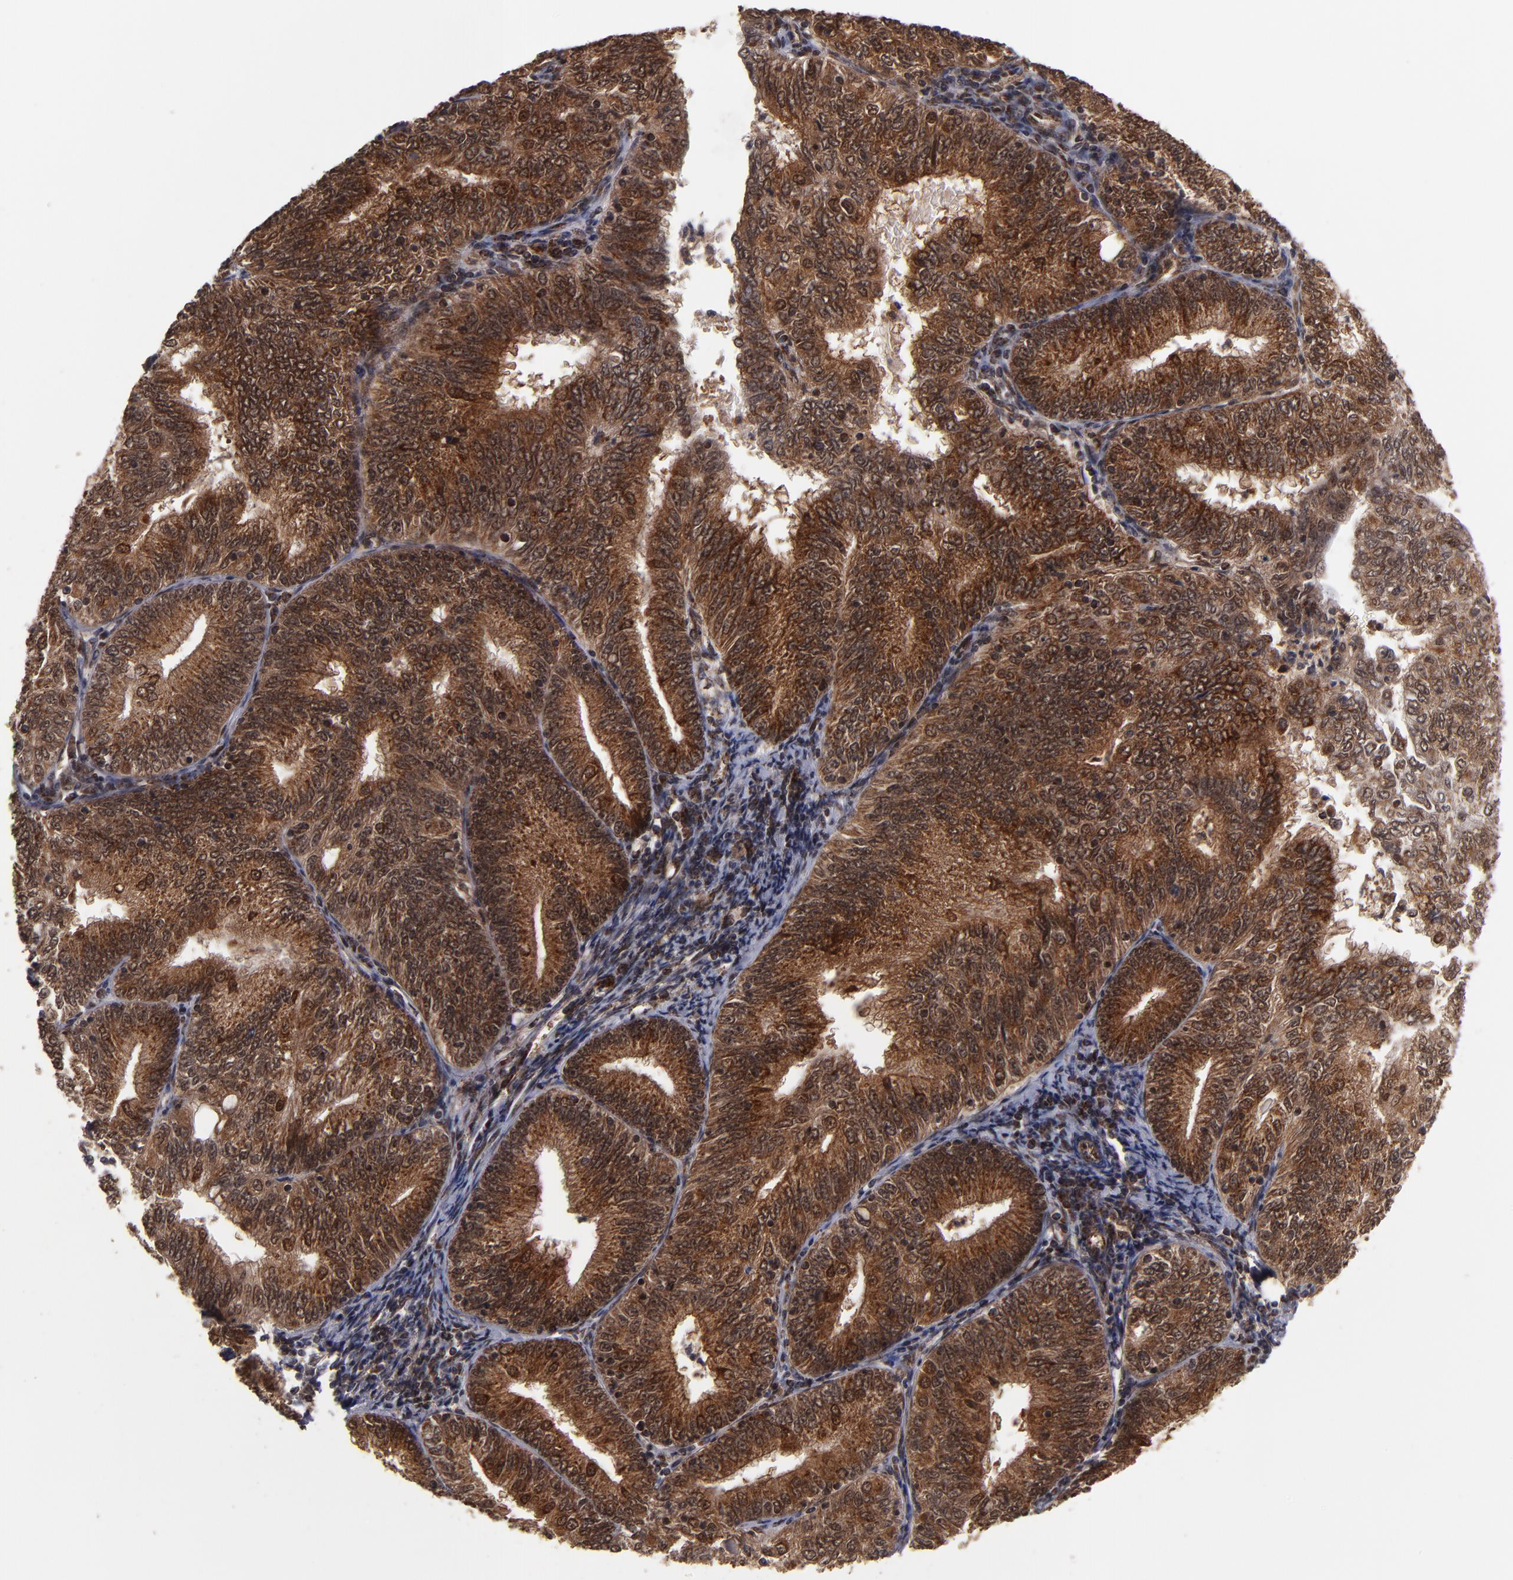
{"staining": {"intensity": "strong", "quantity": ">75%", "location": "cytoplasmic/membranous"}, "tissue": "endometrial cancer", "cell_type": "Tumor cells", "image_type": "cancer", "snomed": [{"axis": "morphology", "description": "Adenocarcinoma, NOS"}, {"axis": "topography", "description": "Endometrium"}], "caption": "This is an image of IHC staining of endometrial cancer, which shows strong expression in the cytoplasmic/membranous of tumor cells.", "gene": "CUL5", "patient": {"sex": "female", "age": 69}}